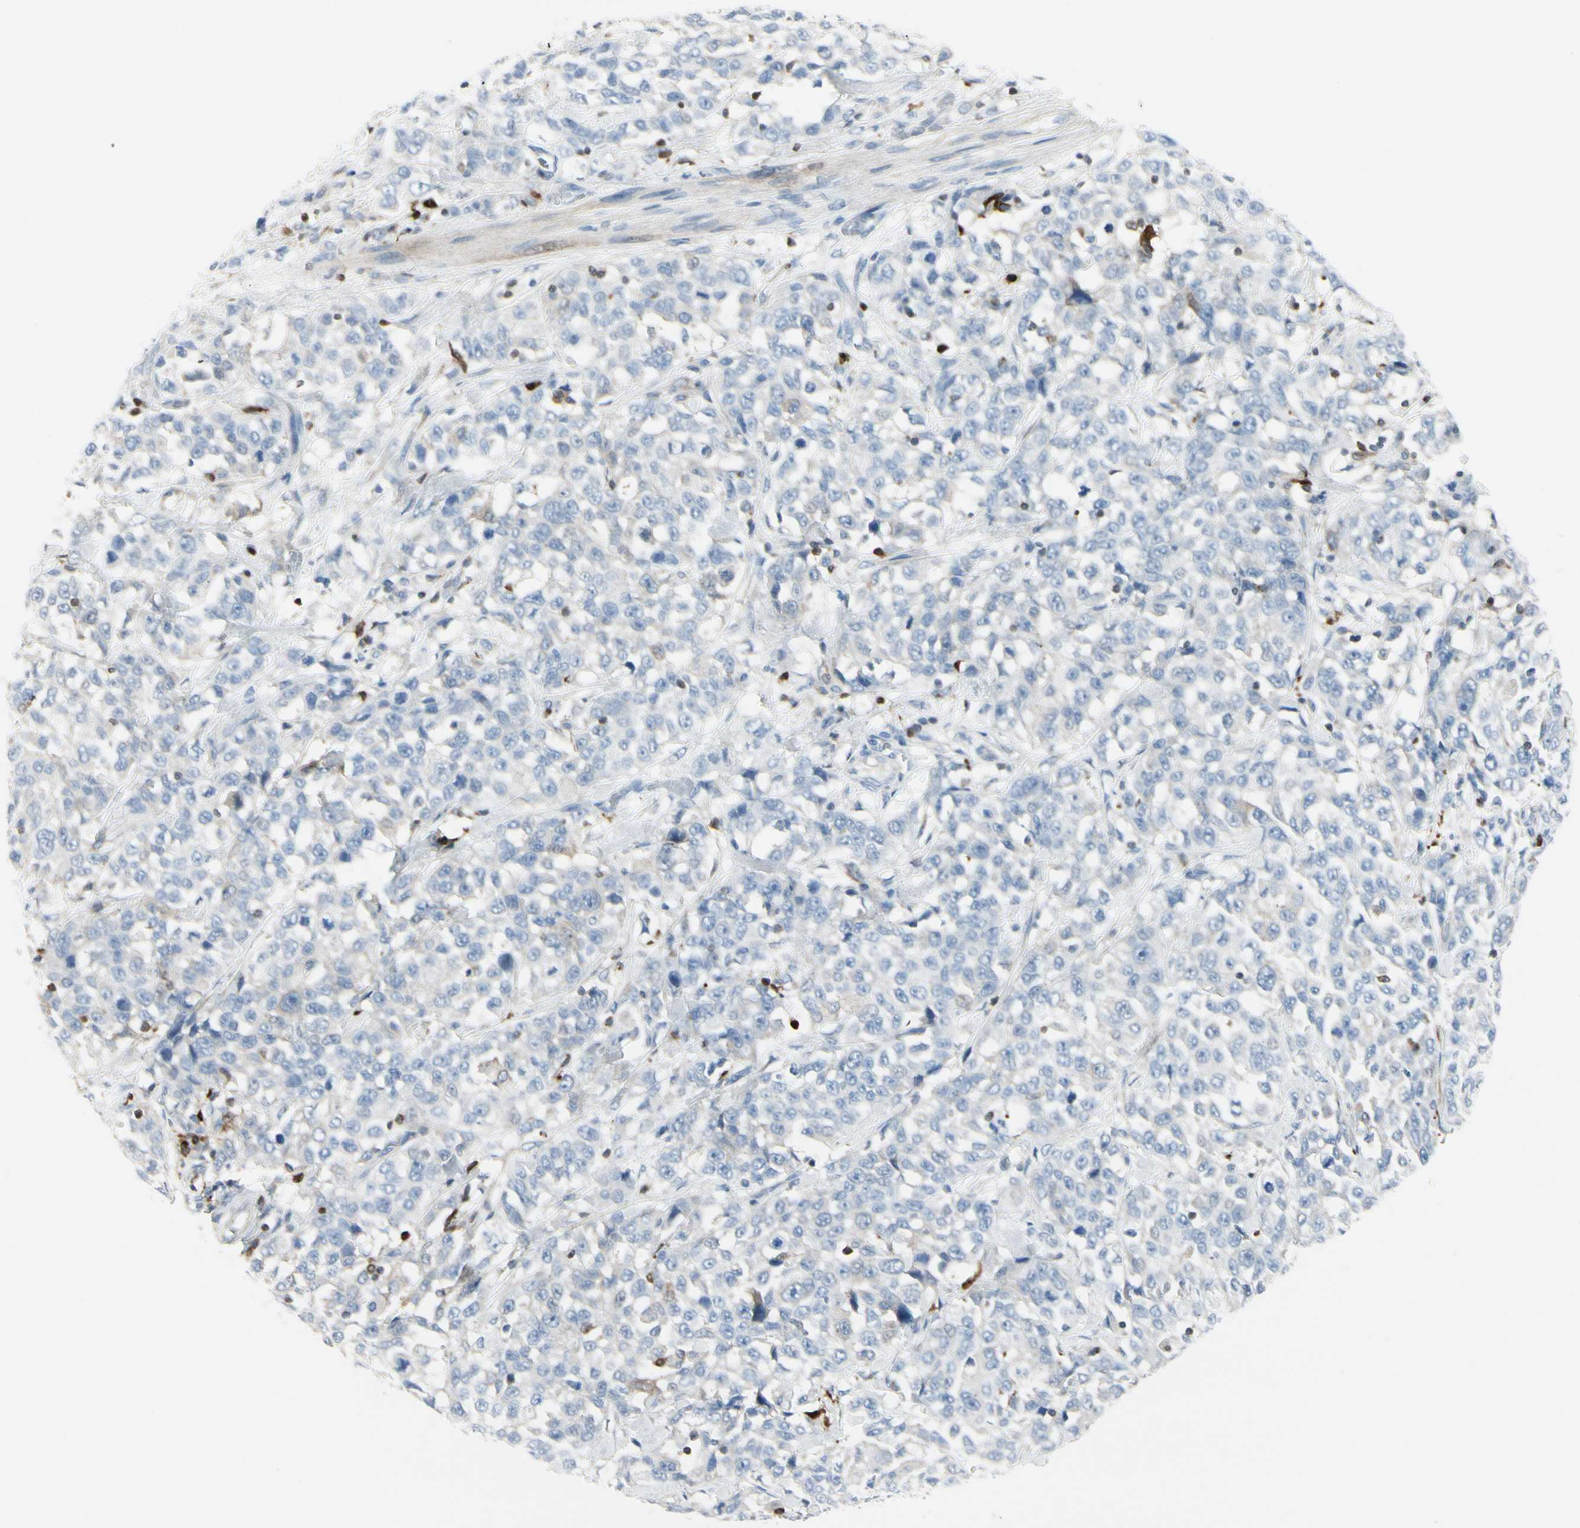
{"staining": {"intensity": "negative", "quantity": "none", "location": "none"}, "tissue": "stomach cancer", "cell_type": "Tumor cells", "image_type": "cancer", "snomed": [{"axis": "morphology", "description": "Normal tissue, NOS"}, {"axis": "morphology", "description": "Adenocarcinoma, NOS"}, {"axis": "topography", "description": "Stomach"}], "caption": "This is an immunohistochemistry photomicrograph of stomach cancer. There is no staining in tumor cells.", "gene": "TRAF1", "patient": {"sex": "male", "age": 48}}